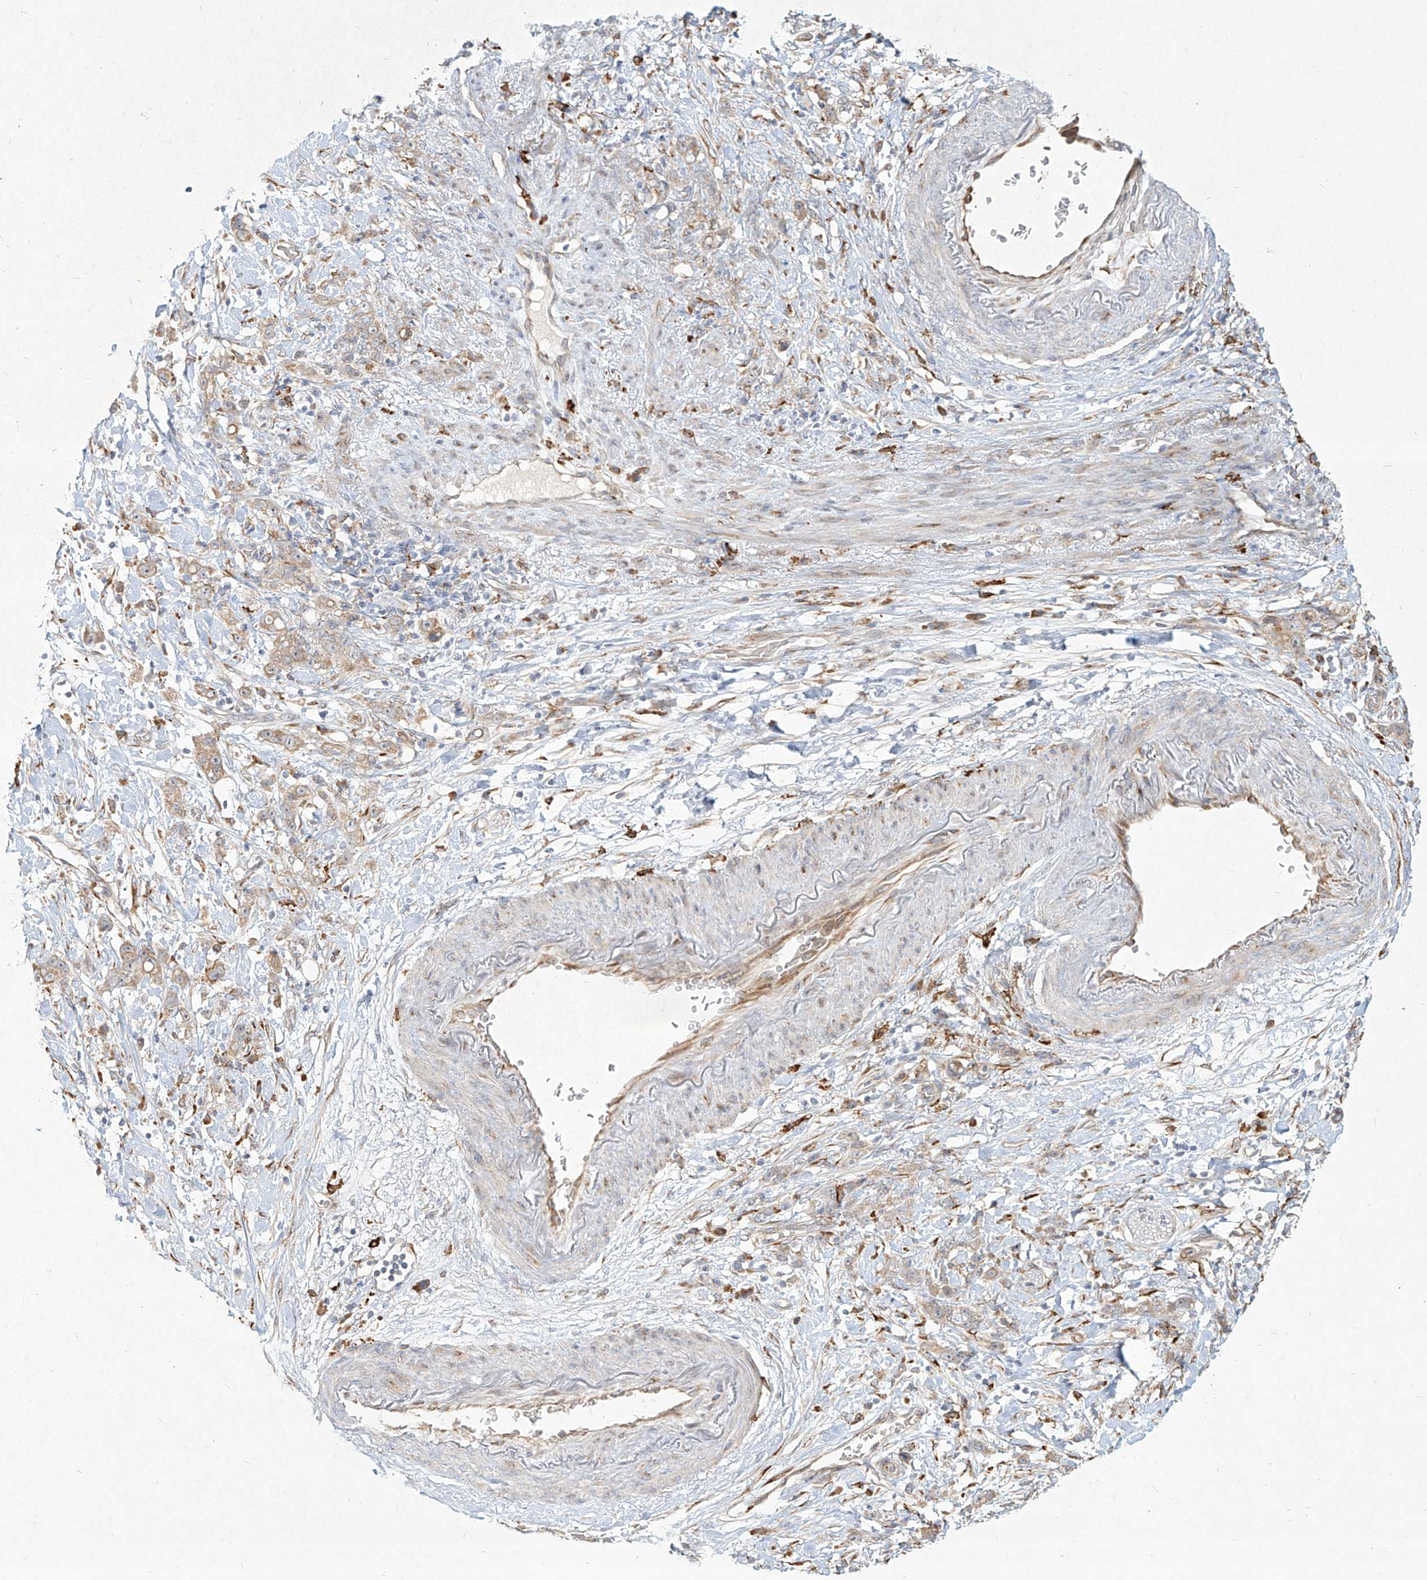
{"staining": {"intensity": "weak", "quantity": "25%-75%", "location": "cytoplasmic/membranous"}, "tissue": "stomach cancer", "cell_type": "Tumor cells", "image_type": "cancer", "snomed": [{"axis": "morphology", "description": "Adenocarcinoma, NOS"}, {"axis": "topography", "description": "Stomach, lower"}], "caption": "Immunohistochemical staining of stomach cancer reveals low levels of weak cytoplasmic/membranous positivity in about 25%-75% of tumor cells.", "gene": "CD209", "patient": {"sex": "male", "age": 88}}